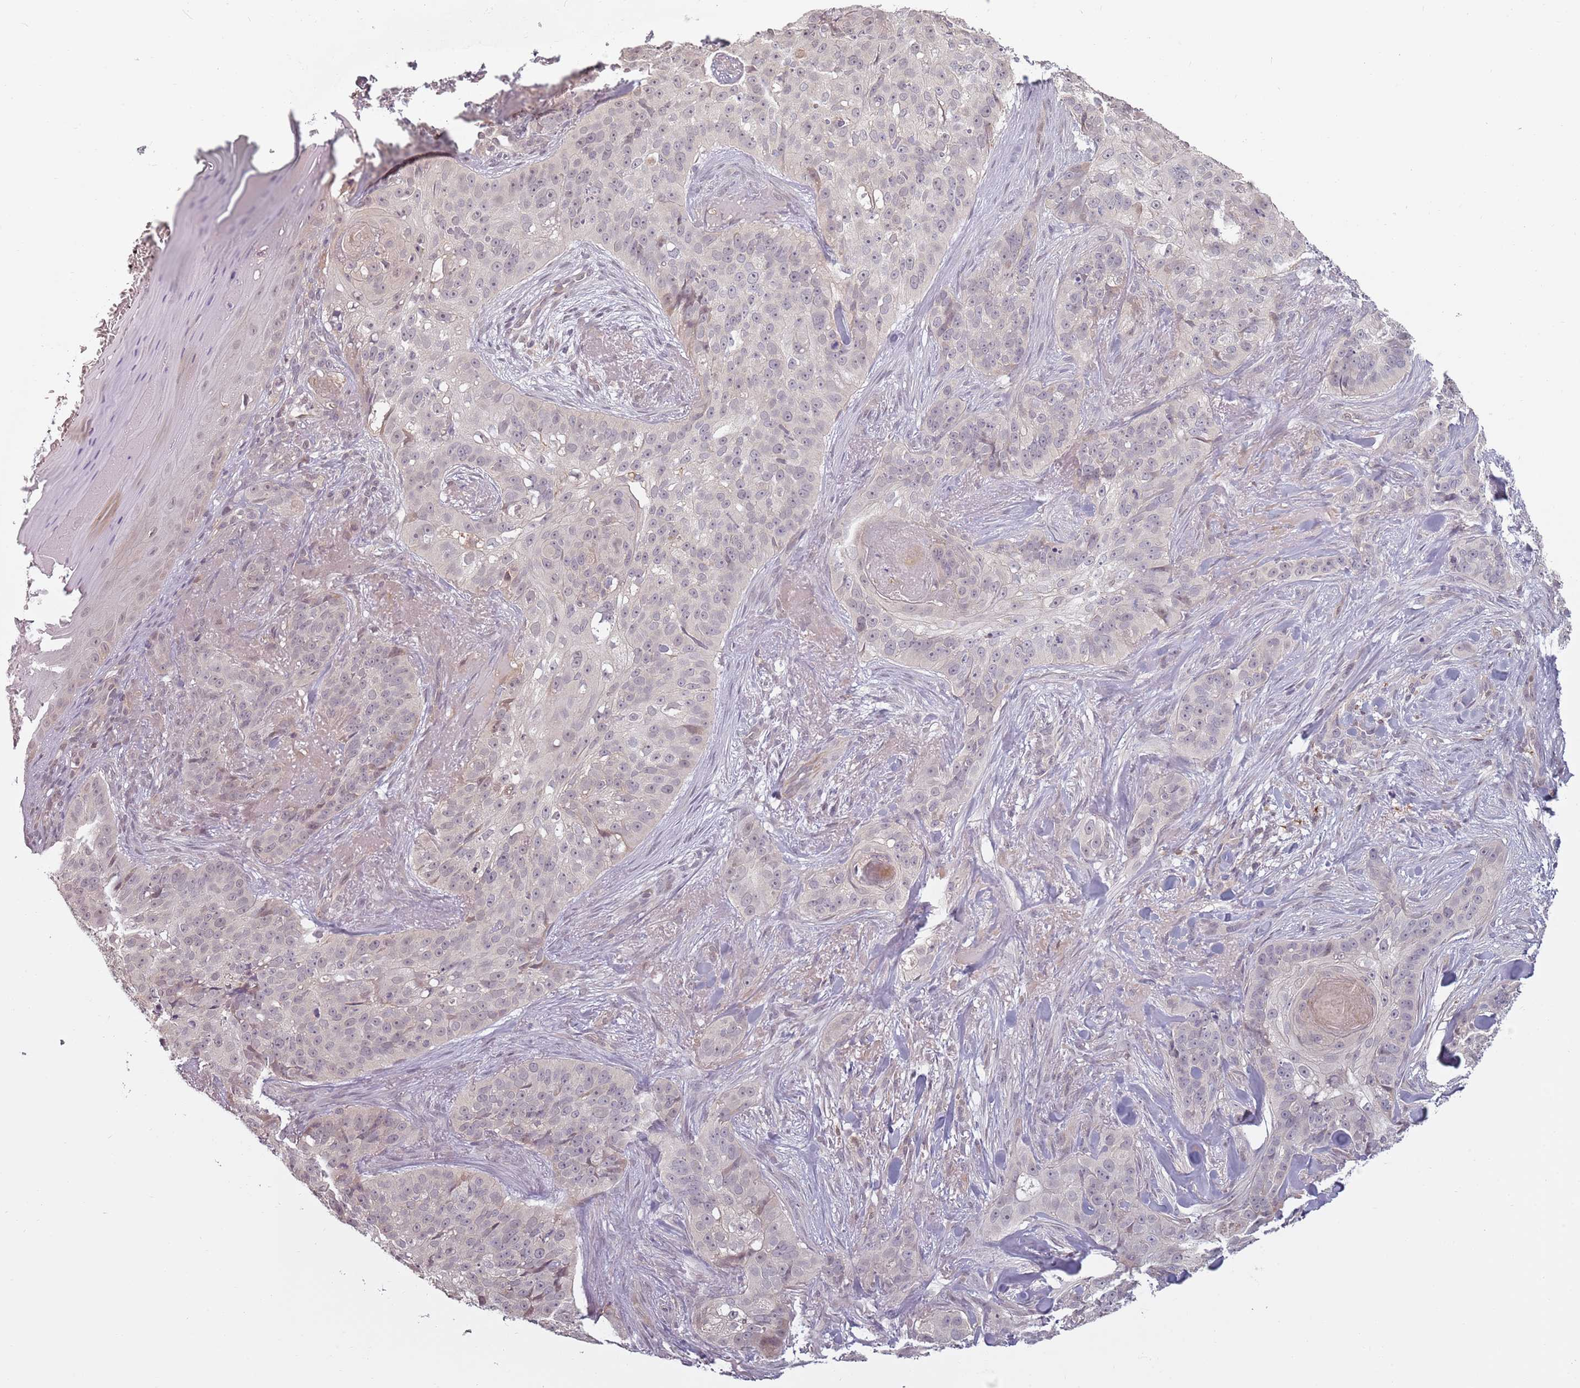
{"staining": {"intensity": "negative", "quantity": "none", "location": "none"}, "tissue": "skin cancer", "cell_type": "Tumor cells", "image_type": "cancer", "snomed": [{"axis": "morphology", "description": "Basal cell carcinoma"}, {"axis": "topography", "description": "Skin"}], "caption": "There is no significant staining in tumor cells of basal cell carcinoma (skin).", "gene": "CC2D2B", "patient": {"sex": "female", "age": 92}}